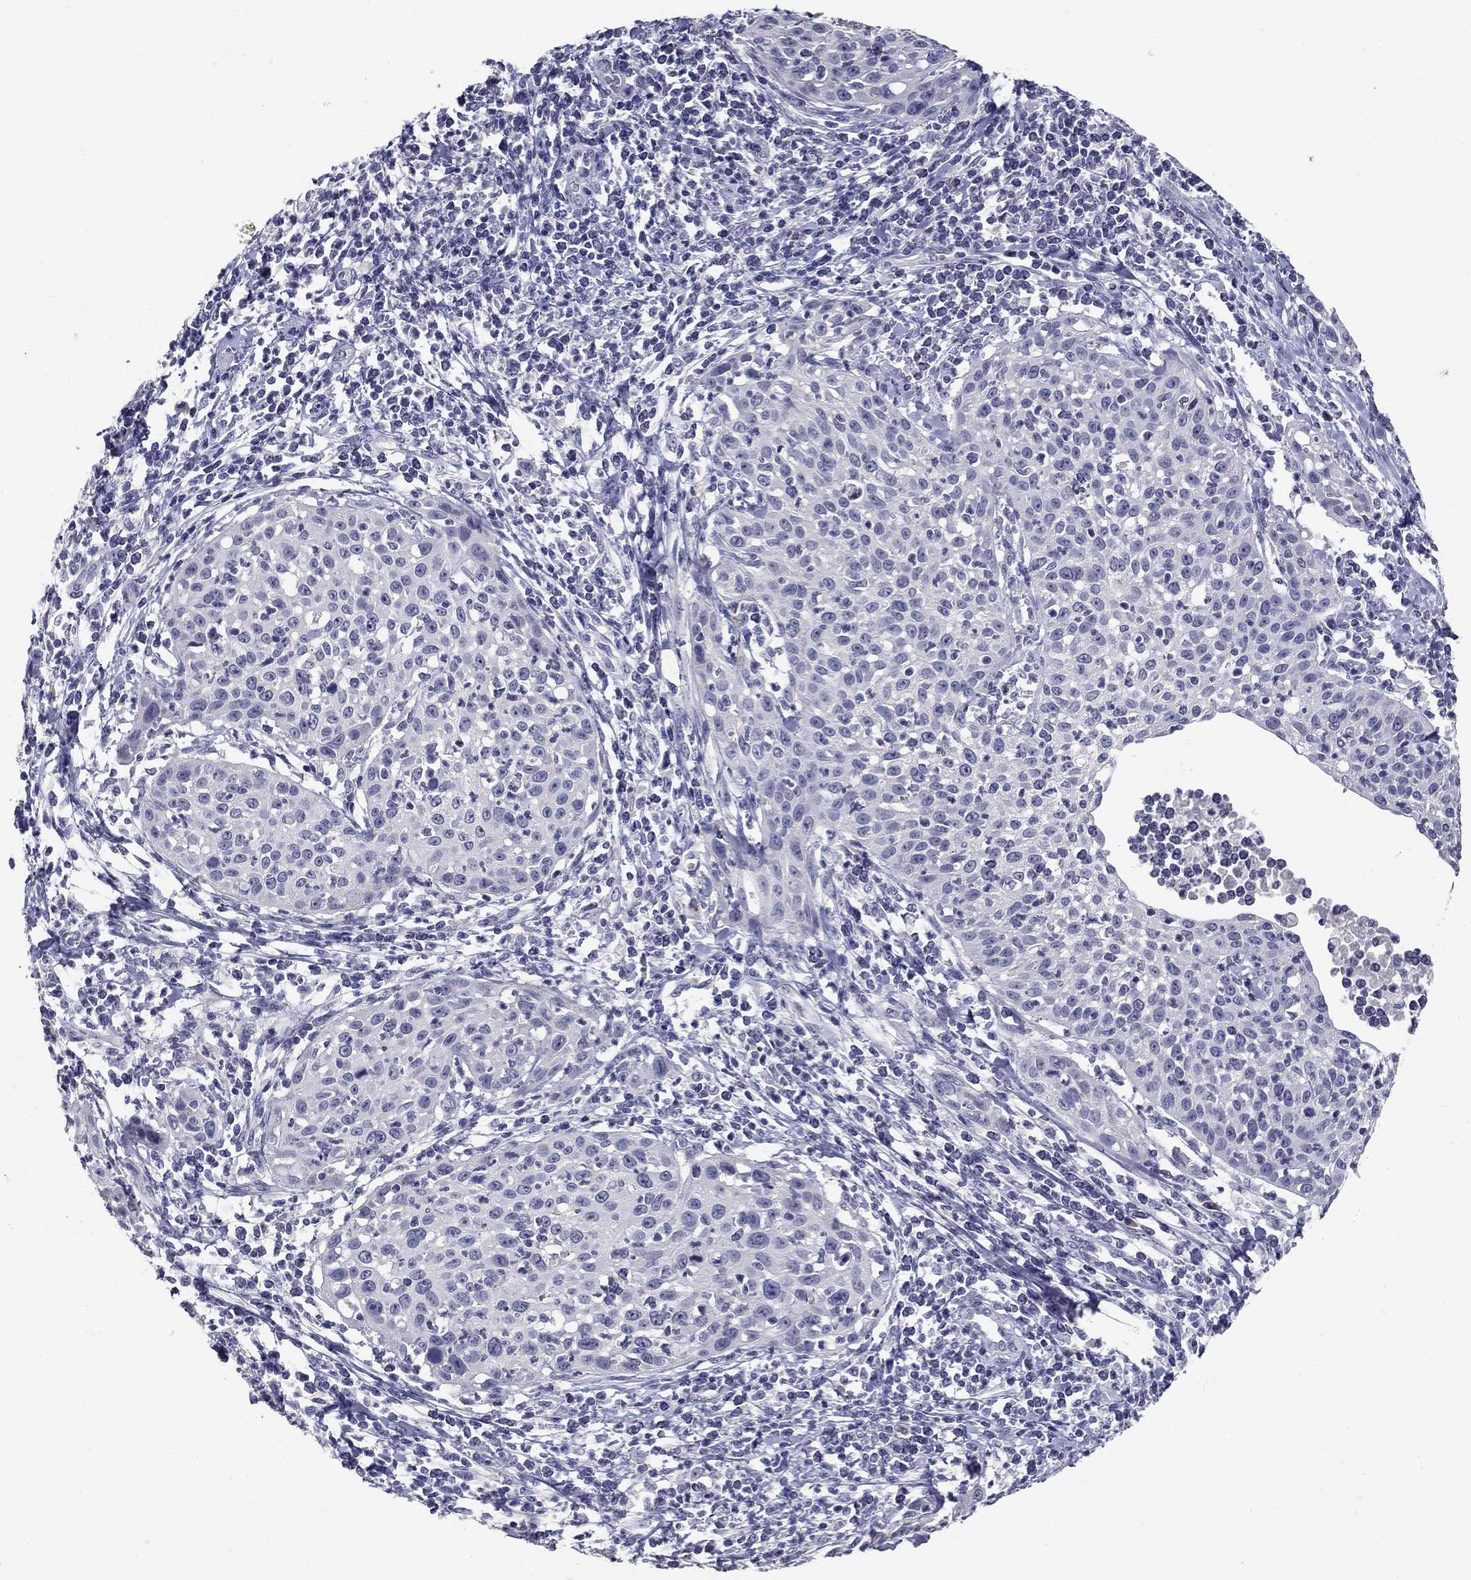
{"staining": {"intensity": "negative", "quantity": "none", "location": "none"}, "tissue": "cervical cancer", "cell_type": "Tumor cells", "image_type": "cancer", "snomed": [{"axis": "morphology", "description": "Squamous cell carcinoma, NOS"}, {"axis": "topography", "description": "Cervix"}], "caption": "IHC micrograph of squamous cell carcinoma (cervical) stained for a protein (brown), which reveals no expression in tumor cells. The staining is performed using DAB brown chromogen with nuclei counter-stained in using hematoxylin.", "gene": "POMC", "patient": {"sex": "female", "age": 26}}